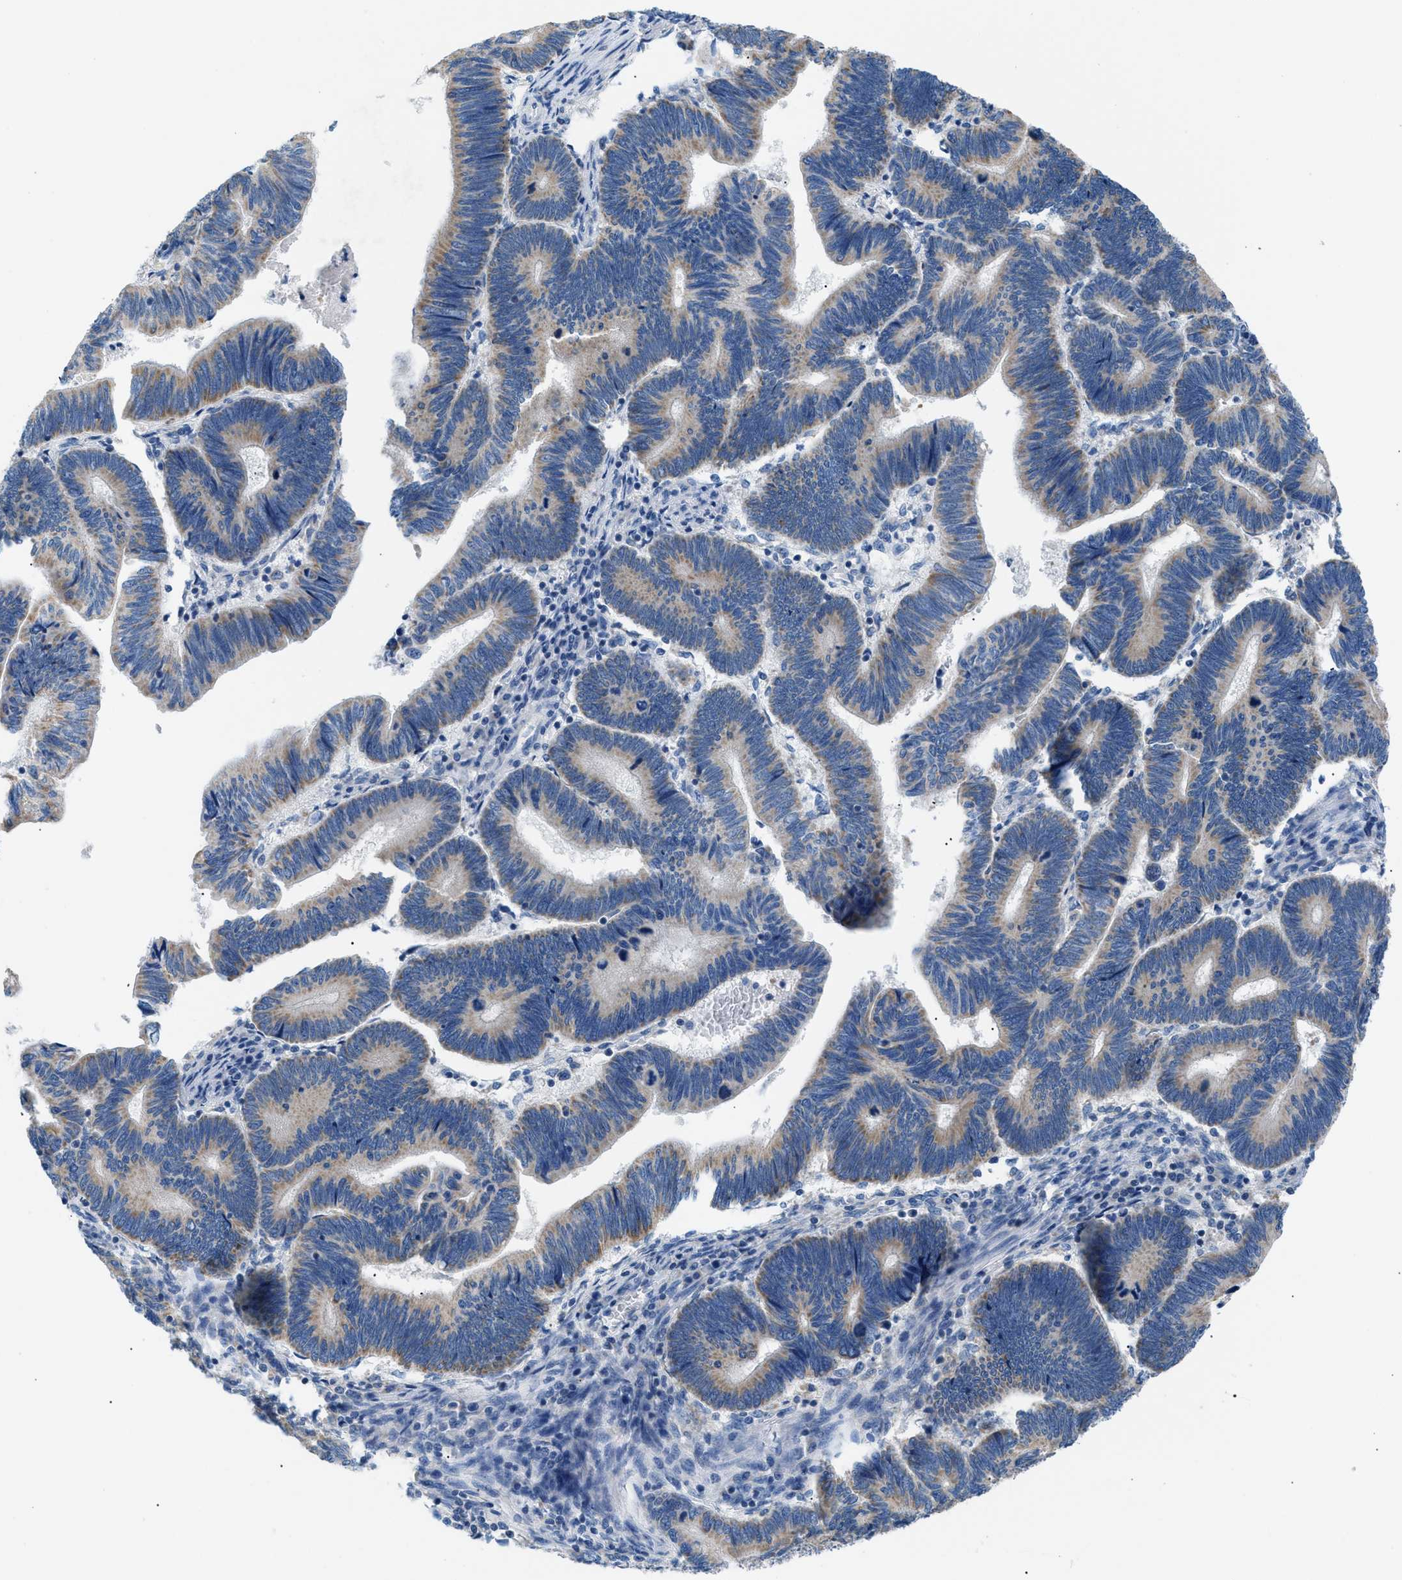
{"staining": {"intensity": "weak", "quantity": ">75%", "location": "cytoplasmic/membranous"}, "tissue": "pancreatic cancer", "cell_type": "Tumor cells", "image_type": "cancer", "snomed": [{"axis": "morphology", "description": "Adenocarcinoma, NOS"}, {"axis": "topography", "description": "Pancreas"}], "caption": "Human pancreatic cancer stained with a brown dye exhibits weak cytoplasmic/membranous positive expression in approximately >75% of tumor cells.", "gene": "ILDR1", "patient": {"sex": "female", "age": 70}}